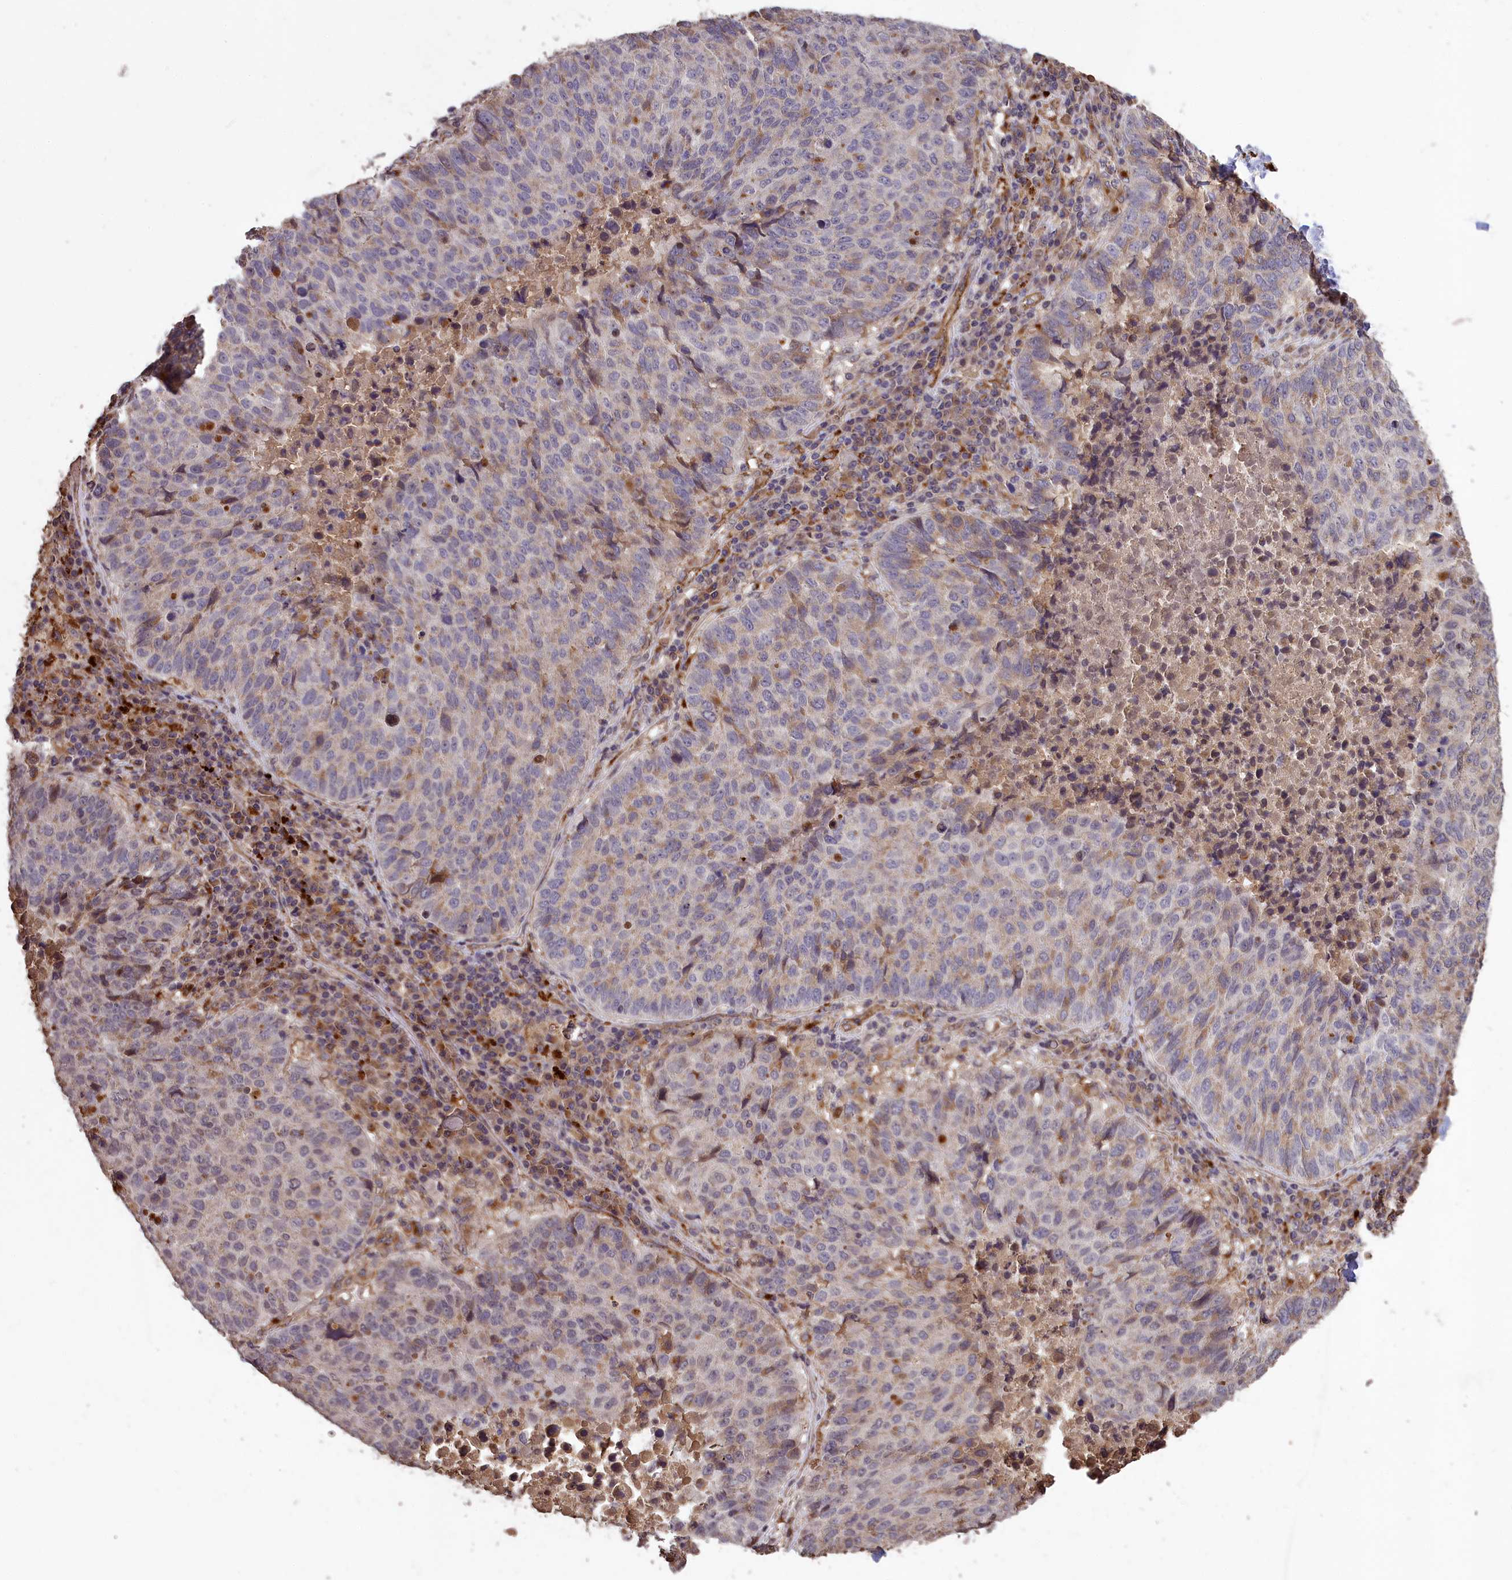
{"staining": {"intensity": "weak", "quantity": "<25%", "location": "cytoplasmic/membranous"}, "tissue": "lung cancer", "cell_type": "Tumor cells", "image_type": "cancer", "snomed": [{"axis": "morphology", "description": "Squamous cell carcinoma, NOS"}, {"axis": "topography", "description": "Lung"}], "caption": "Lung cancer was stained to show a protein in brown. There is no significant positivity in tumor cells.", "gene": "CLRN2", "patient": {"sex": "male", "age": 73}}